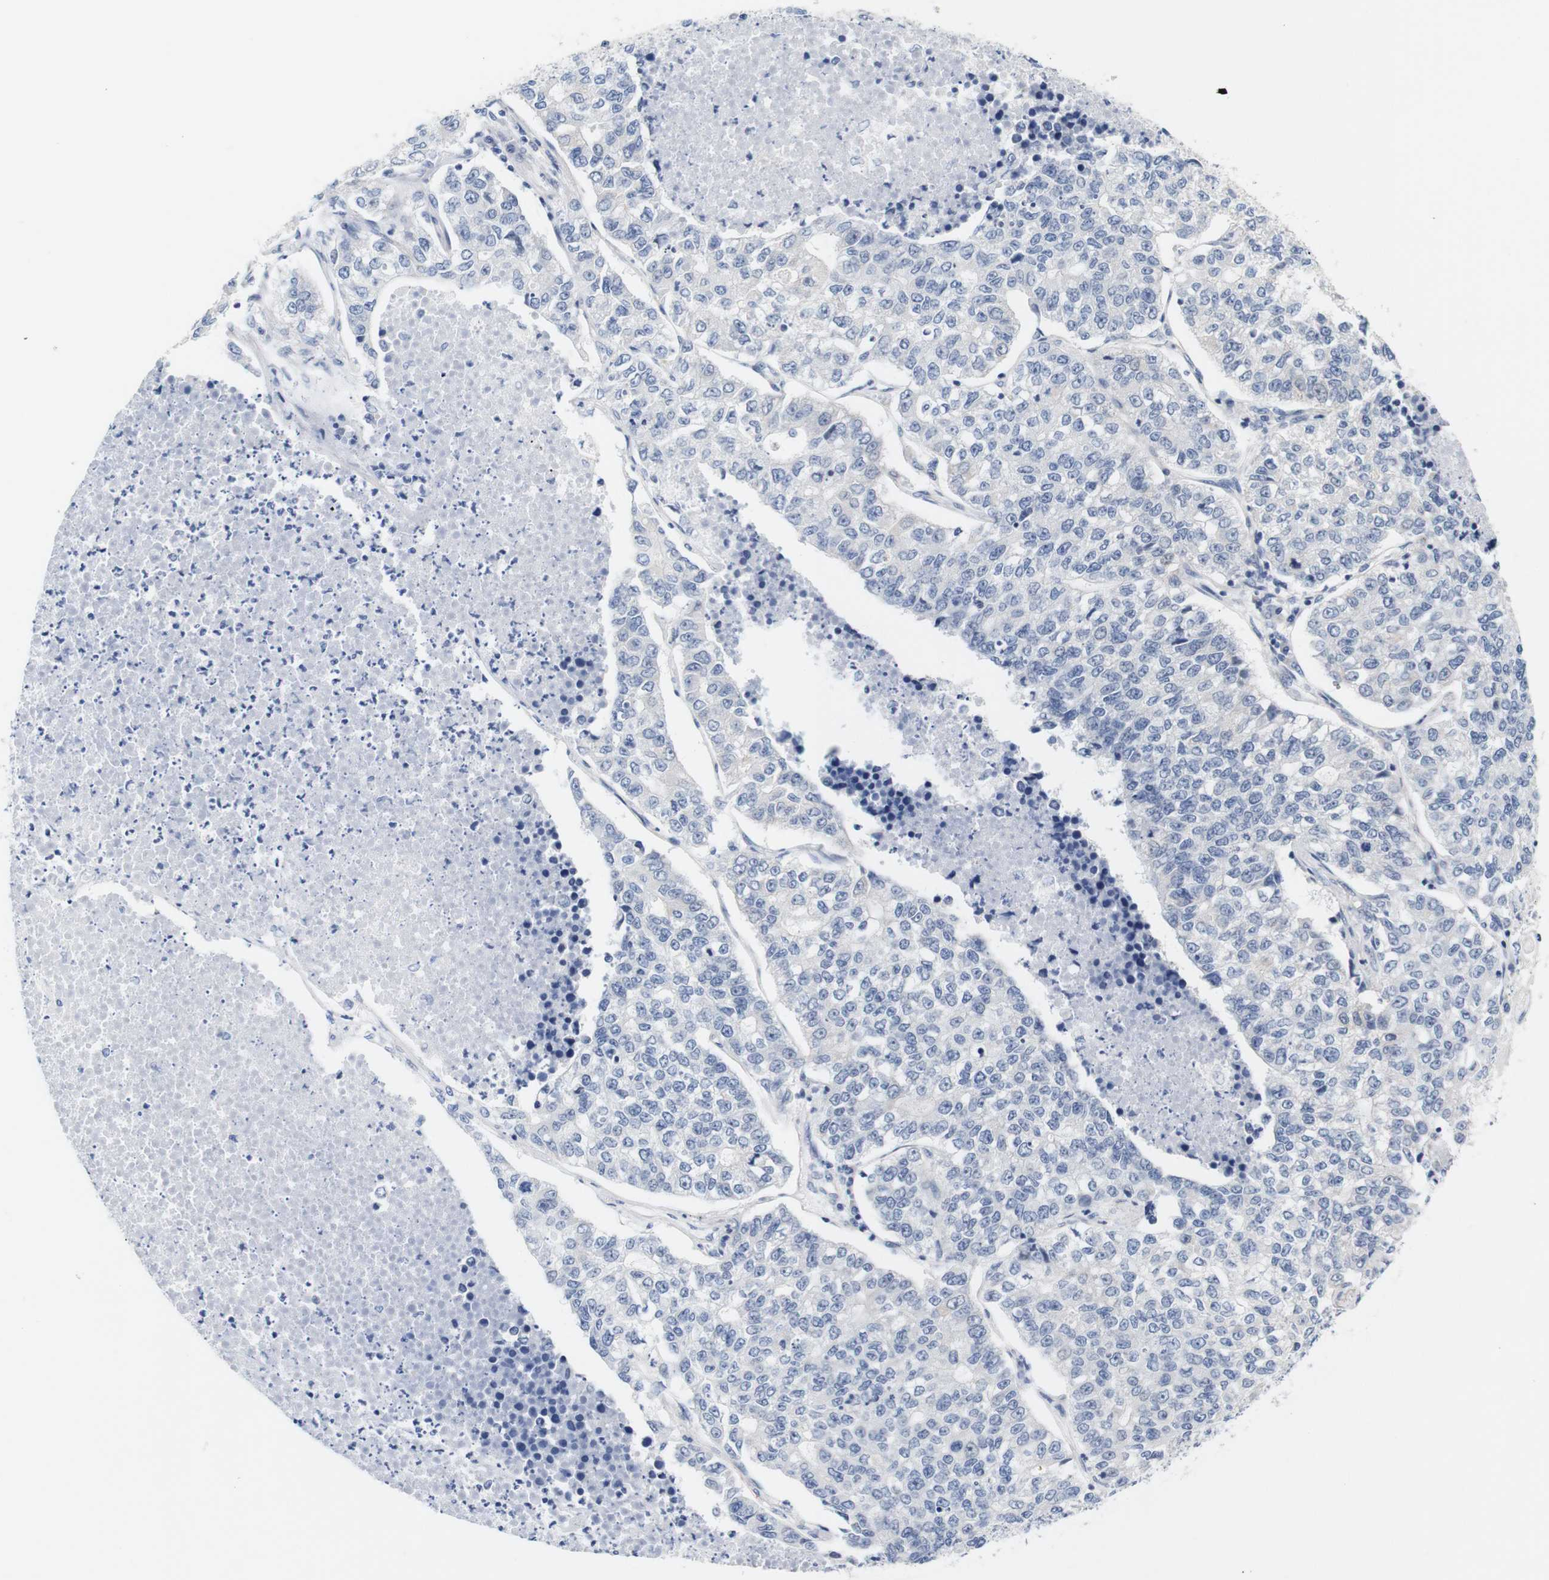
{"staining": {"intensity": "negative", "quantity": "none", "location": "none"}, "tissue": "lung cancer", "cell_type": "Tumor cells", "image_type": "cancer", "snomed": [{"axis": "morphology", "description": "Adenocarcinoma, NOS"}, {"axis": "topography", "description": "Lung"}], "caption": "Lung cancer was stained to show a protein in brown. There is no significant staining in tumor cells. (Immunohistochemistry, brightfield microscopy, high magnification).", "gene": "STMN3", "patient": {"sex": "male", "age": 49}}